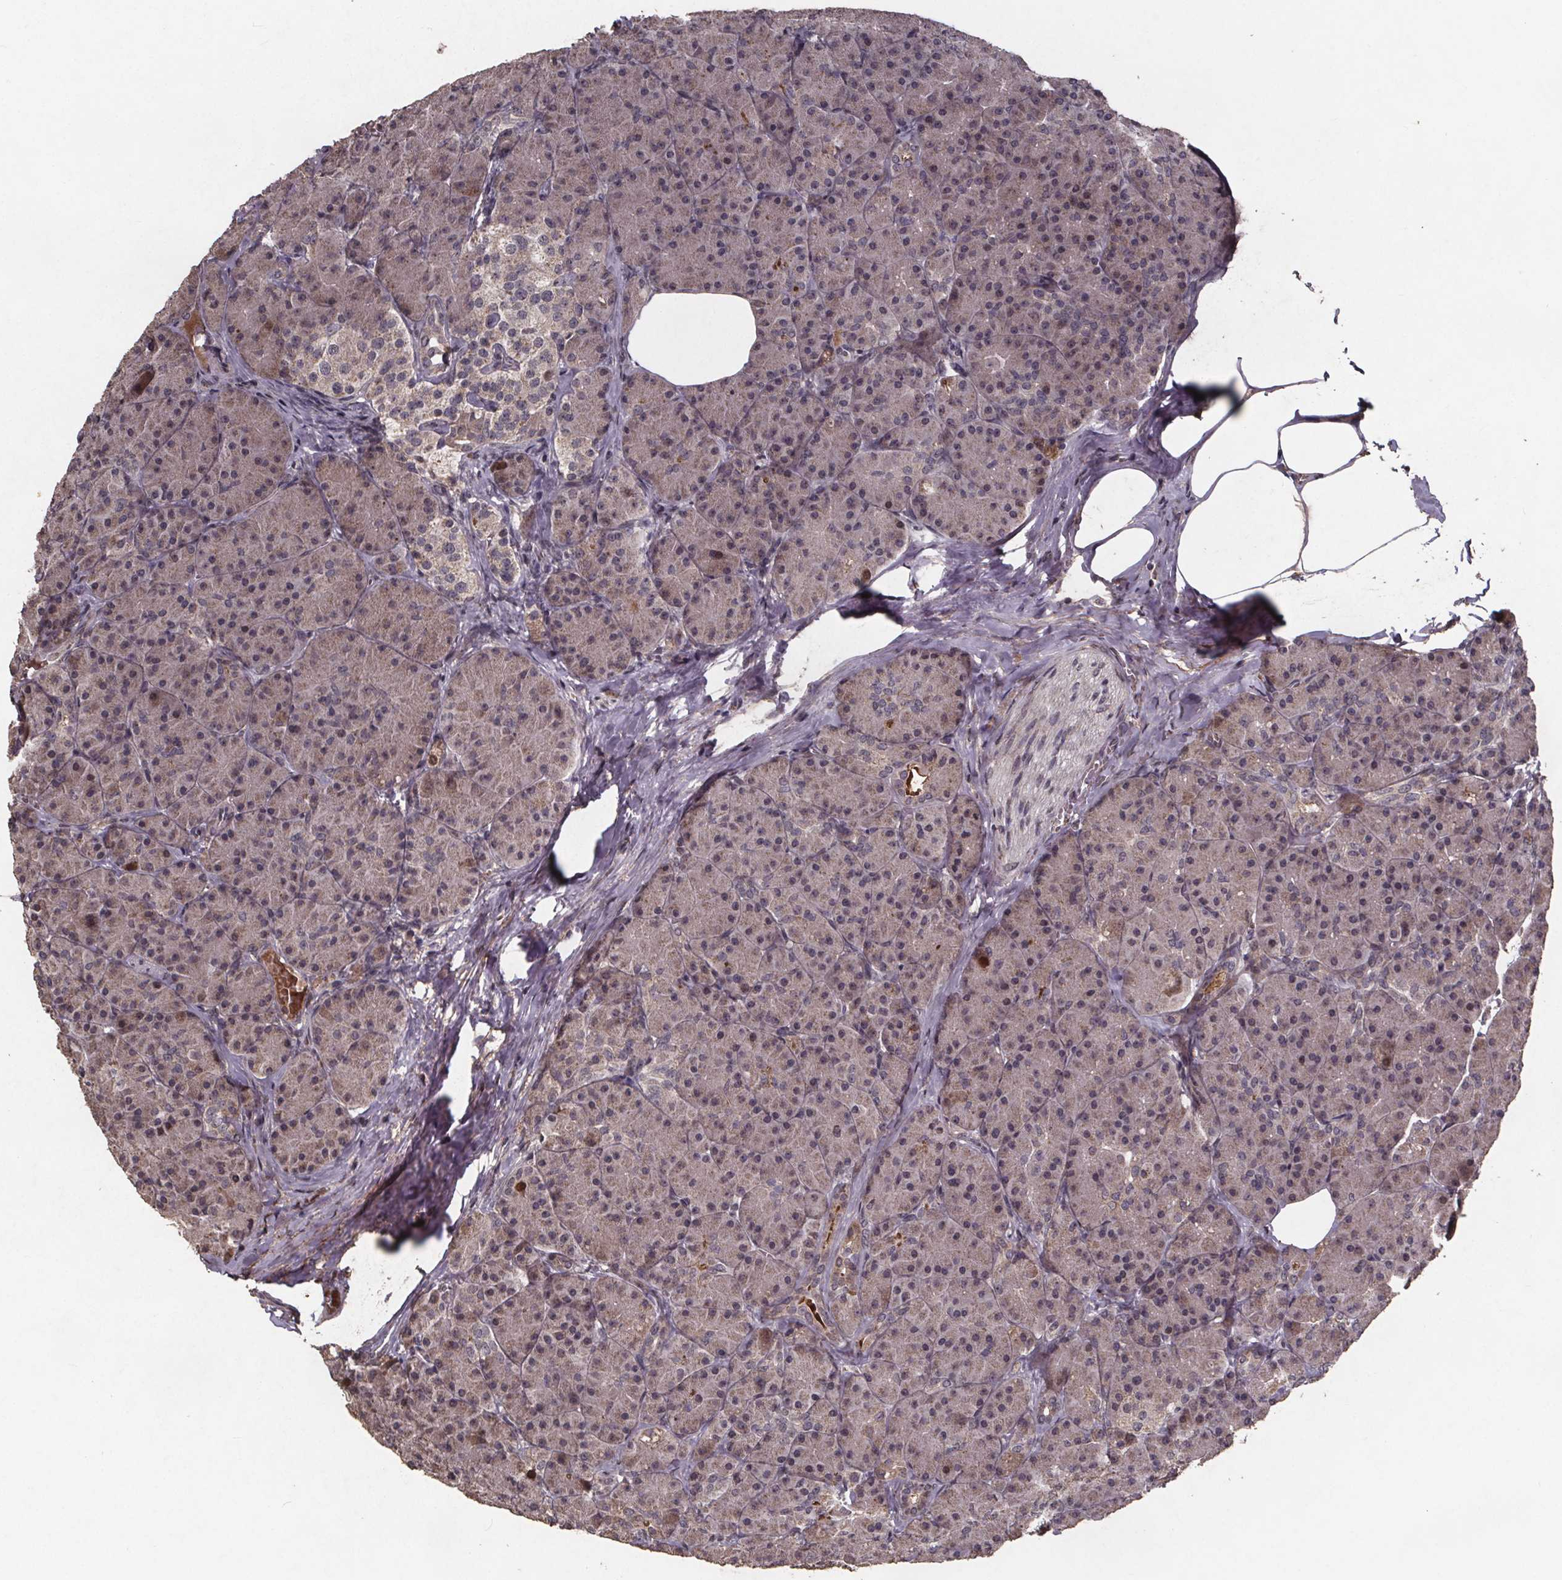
{"staining": {"intensity": "weak", "quantity": "25%-75%", "location": "cytoplasmic/membranous,nuclear"}, "tissue": "pancreas", "cell_type": "Exocrine glandular cells", "image_type": "normal", "snomed": [{"axis": "morphology", "description": "Normal tissue, NOS"}, {"axis": "topography", "description": "Pancreas"}], "caption": "Pancreas stained for a protein demonstrates weak cytoplasmic/membranous,nuclear positivity in exocrine glandular cells. Immunohistochemistry stains the protein in brown and the nuclei are stained blue.", "gene": "GPX3", "patient": {"sex": "male", "age": 57}}